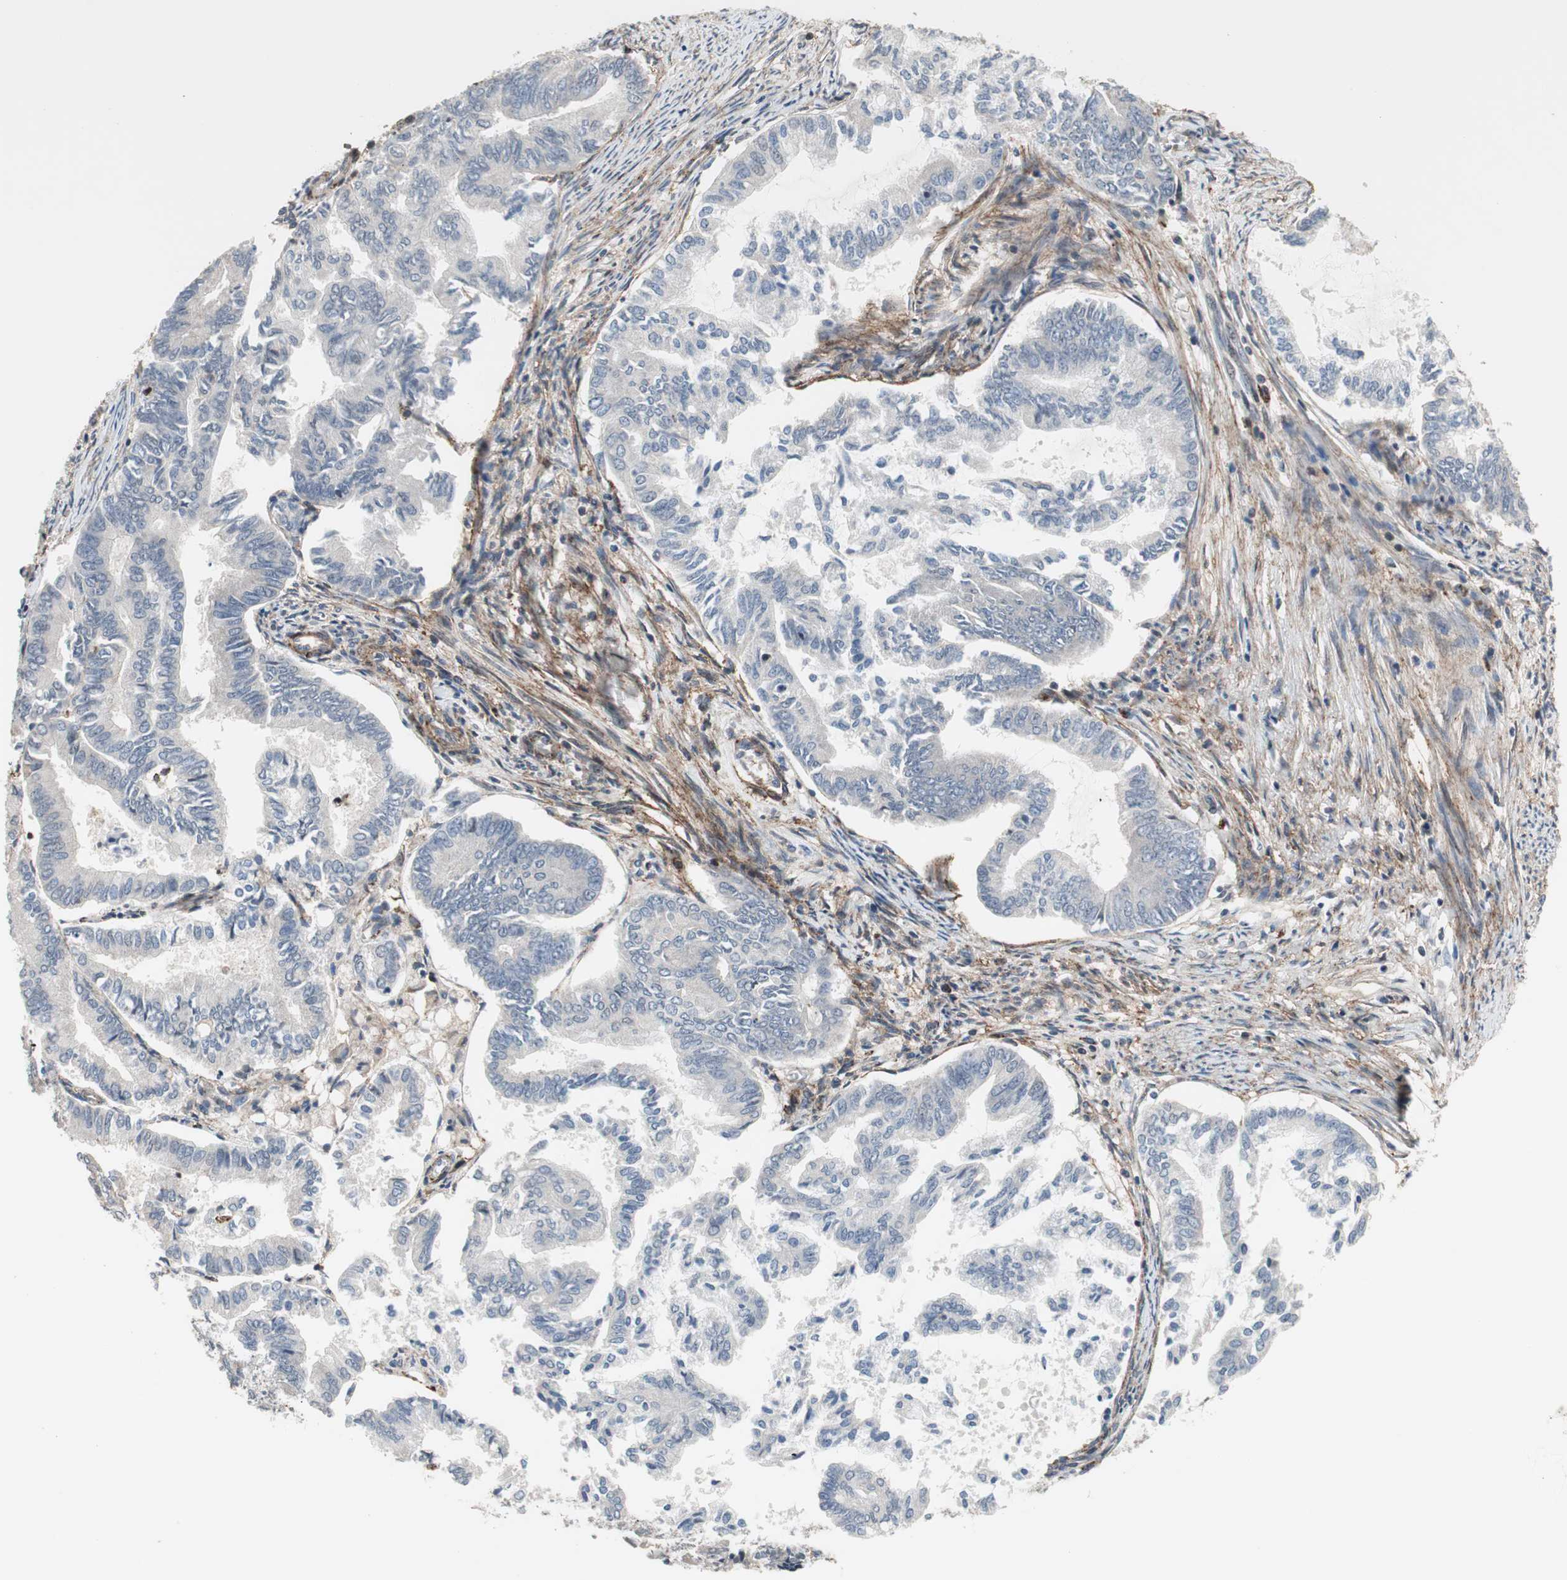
{"staining": {"intensity": "negative", "quantity": "none", "location": "none"}, "tissue": "endometrial cancer", "cell_type": "Tumor cells", "image_type": "cancer", "snomed": [{"axis": "morphology", "description": "Adenocarcinoma, NOS"}, {"axis": "topography", "description": "Endometrium"}], "caption": "There is no significant positivity in tumor cells of endometrial cancer (adenocarcinoma).", "gene": "GRHL1", "patient": {"sex": "female", "age": 86}}